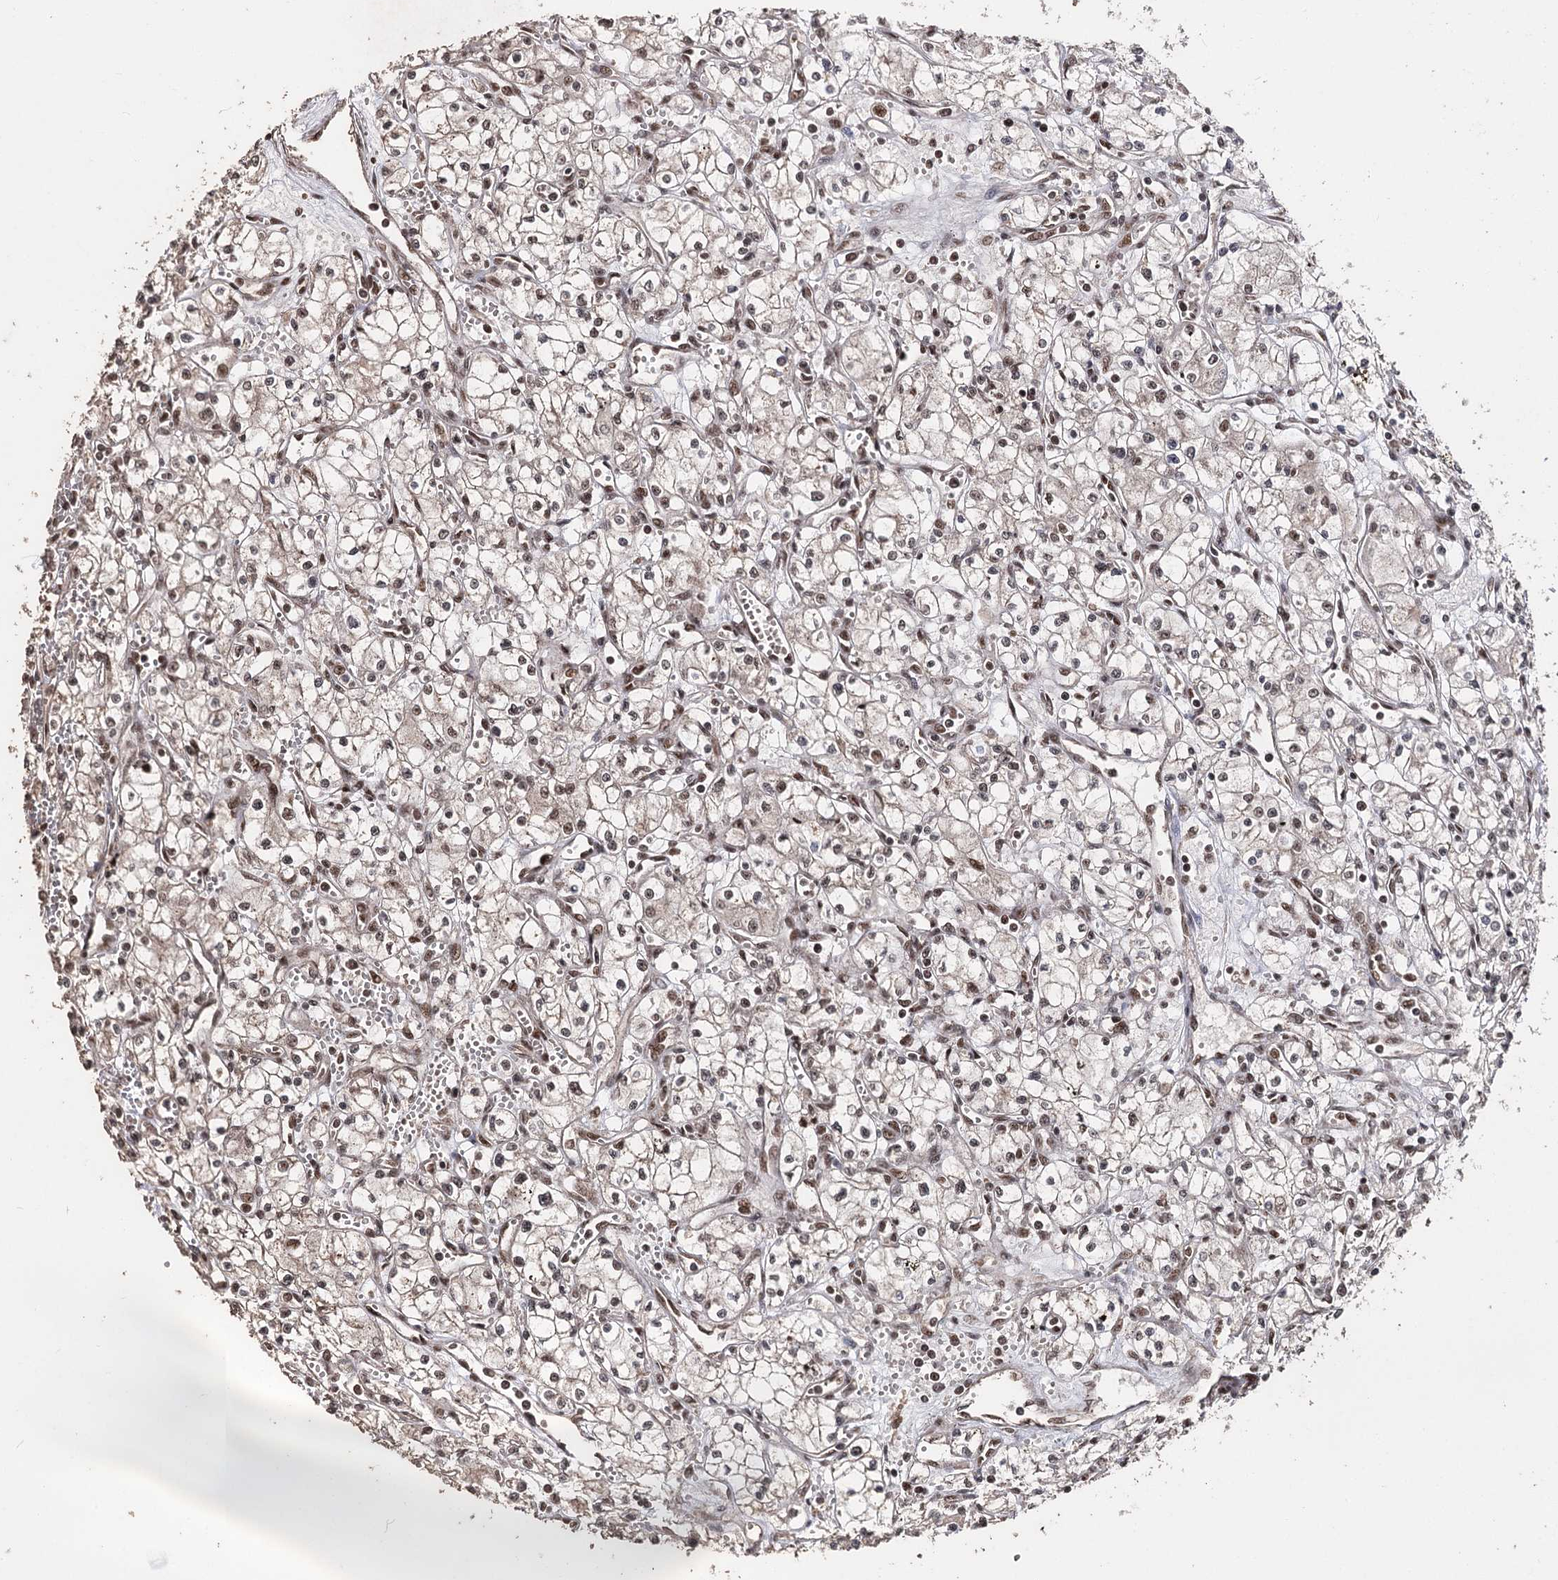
{"staining": {"intensity": "moderate", "quantity": ">75%", "location": "nuclear"}, "tissue": "renal cancer", "cell_type": "Tumor cells", "image_type": "cancer", "snomed": [{"axis": "morphology", "description": "Adenocarcinoma, NOS"}, {"axis": "topography", "description": "Kidney"}], "caption": "The micrograph reveals immunohistochemical staining of renal cancer. There is moderate nuclear expression is identified in about >75% of tumor cells. Using DAB (brown) and hematoxylin (blue) stains, captured at high magnification using brightfield microscopy.", "gene": "U2SURP", "patient": {"sex": "male", "age": 59}}